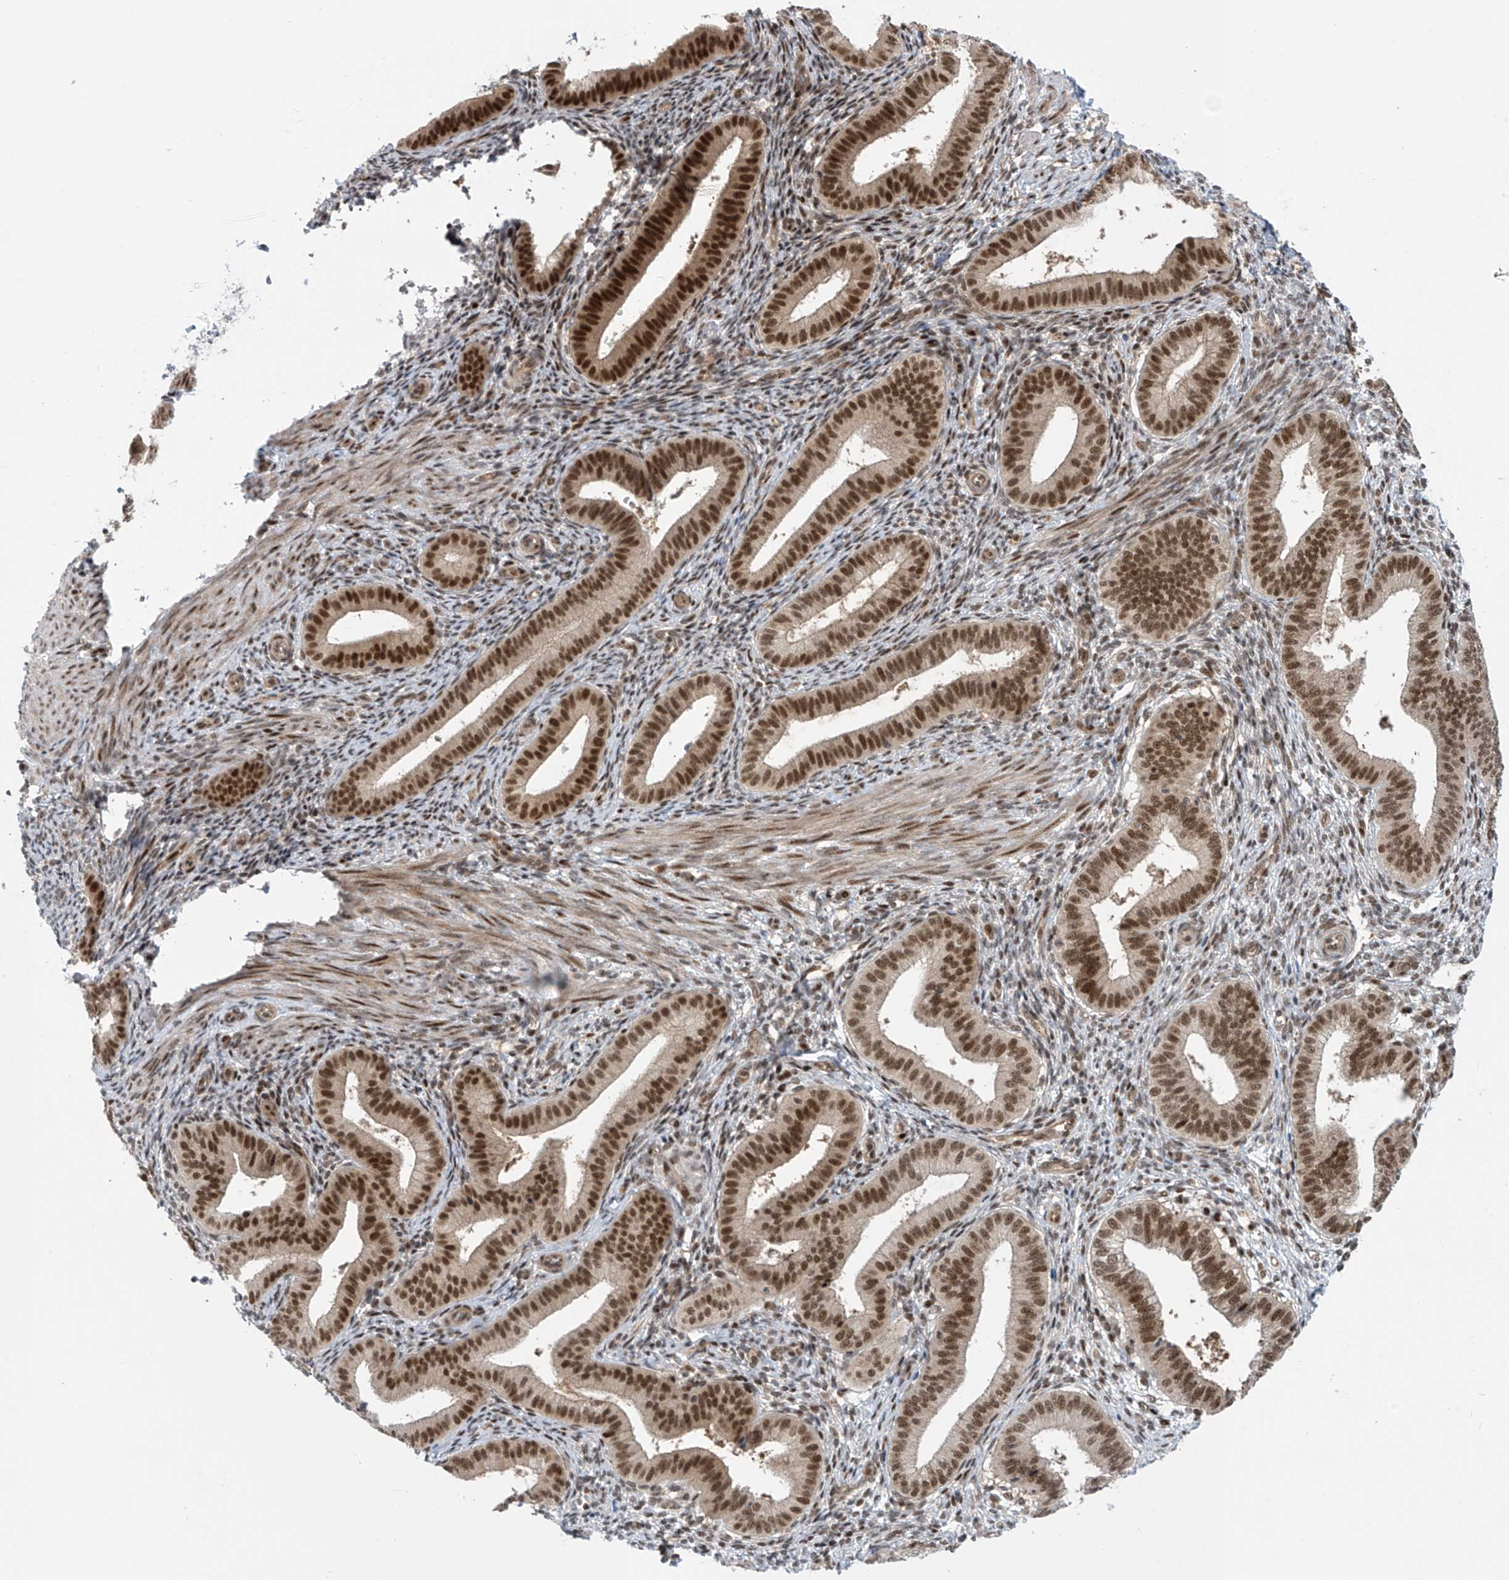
{"staining": {"intensity": "moderate", "quantity": "25%-75%", "location": "cytoplasmic/membranous,nuclear"}, "tissue": "endometrium", "cell_type": "Cells in endometrial stroma", "image_type": "normal", "snomed": [{"axis": "morphology", "description": "Normal tissue, NOS"}, {"axis": "topography", "description": "Endometrium"}], "caption": "The micrograph reveals a brown stain indicating the presence of a protein in the cytoplasmic/membranous,nuclear of cells in endometrial stroma in endometrium. (DAB IHC with brightfield microscopy, high magnification).", "gene": "LAGE3", "patient": {"sex": "female", "age": 39}}